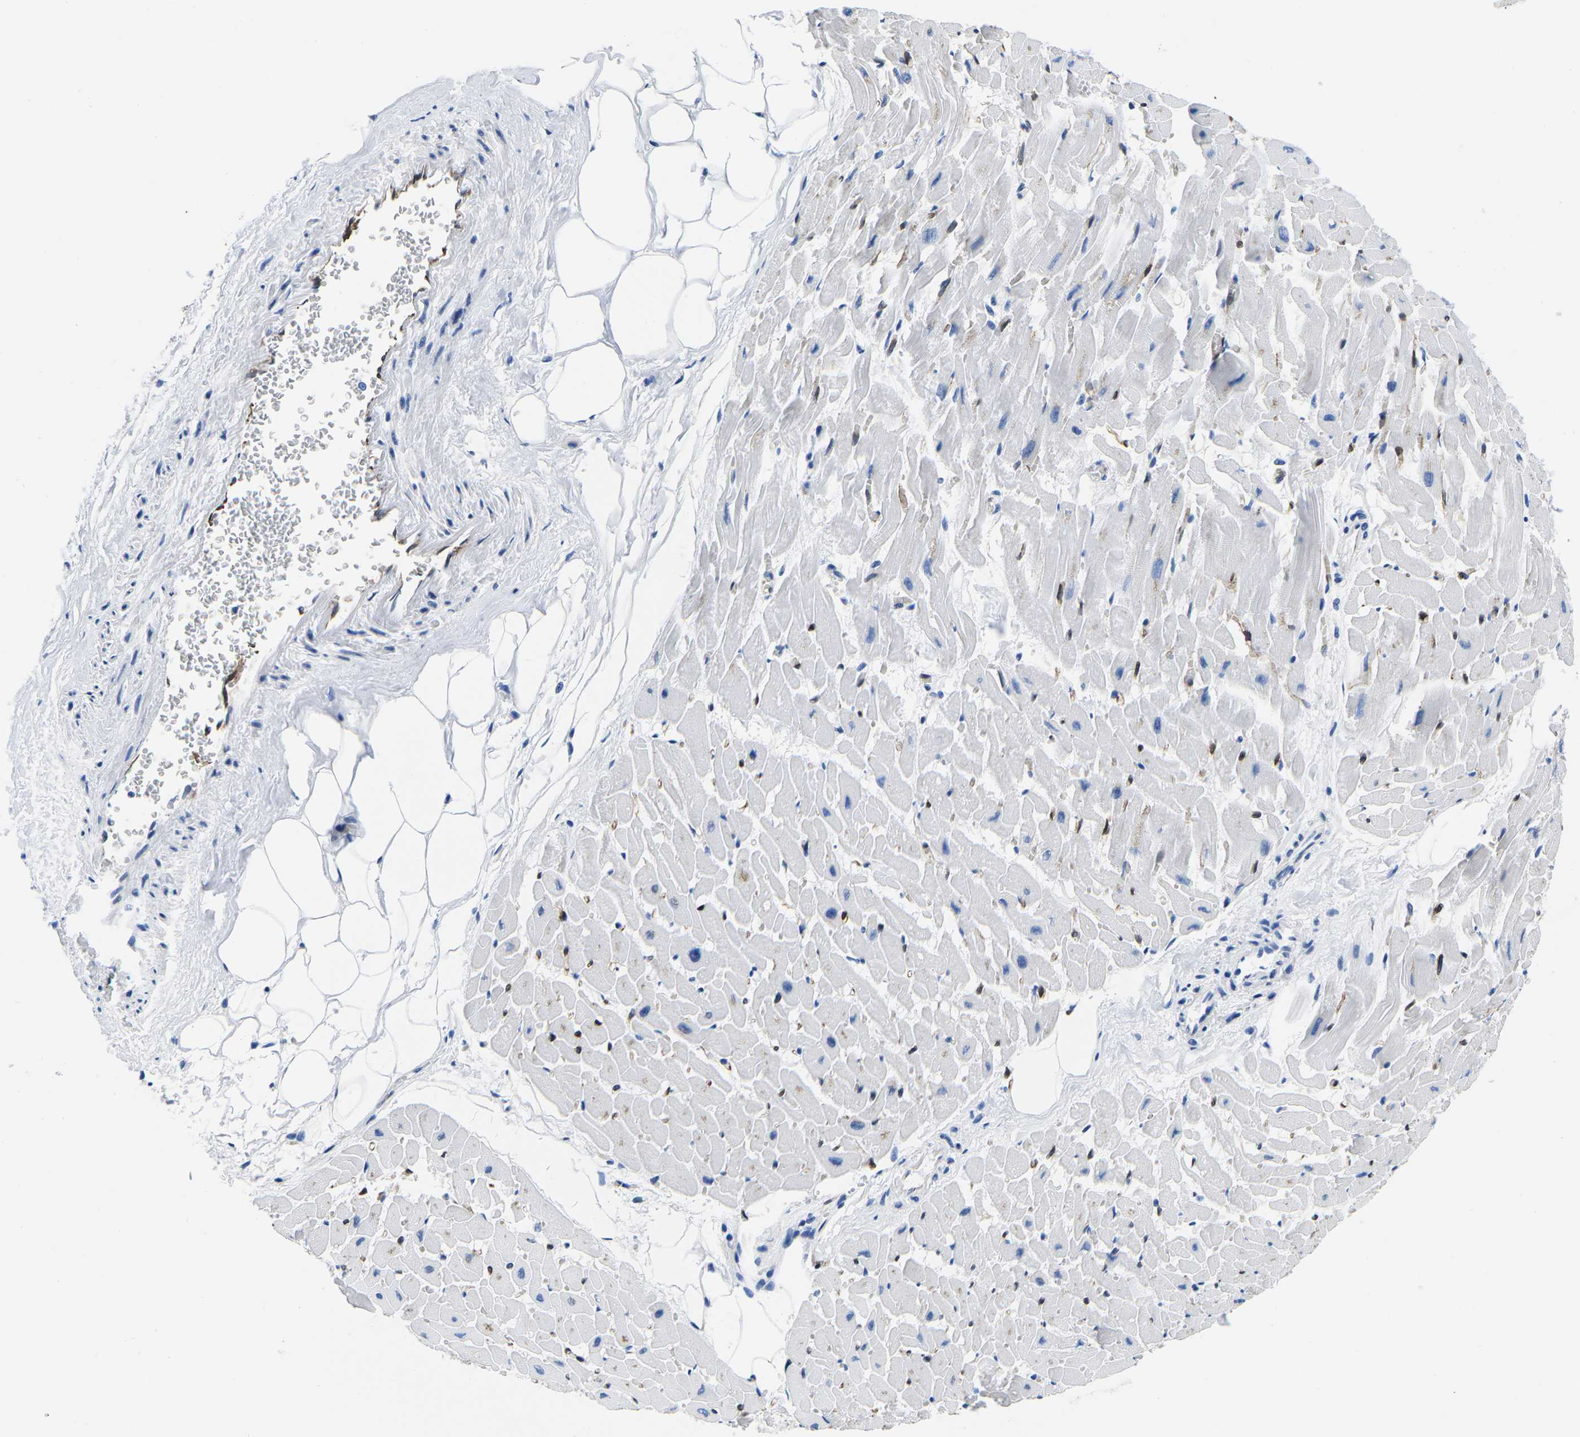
{"staining": {"intensity": "negative", "quantity": "none", "location": "none"}, "tissue": "heart muscle", "cell_type": "Cardiomyocytes", "image_type": "normal", "snomed": [{"axis": "morphology", "description": "Normal tissue, NOS"}, {"axis": "topography", "description": "Heart"}], "caption": "Cardiomyocytes show no significant expression in normal heart muscle.", "gene": "CYP1A2", "patient": {"sex": "female", "age": 19}}